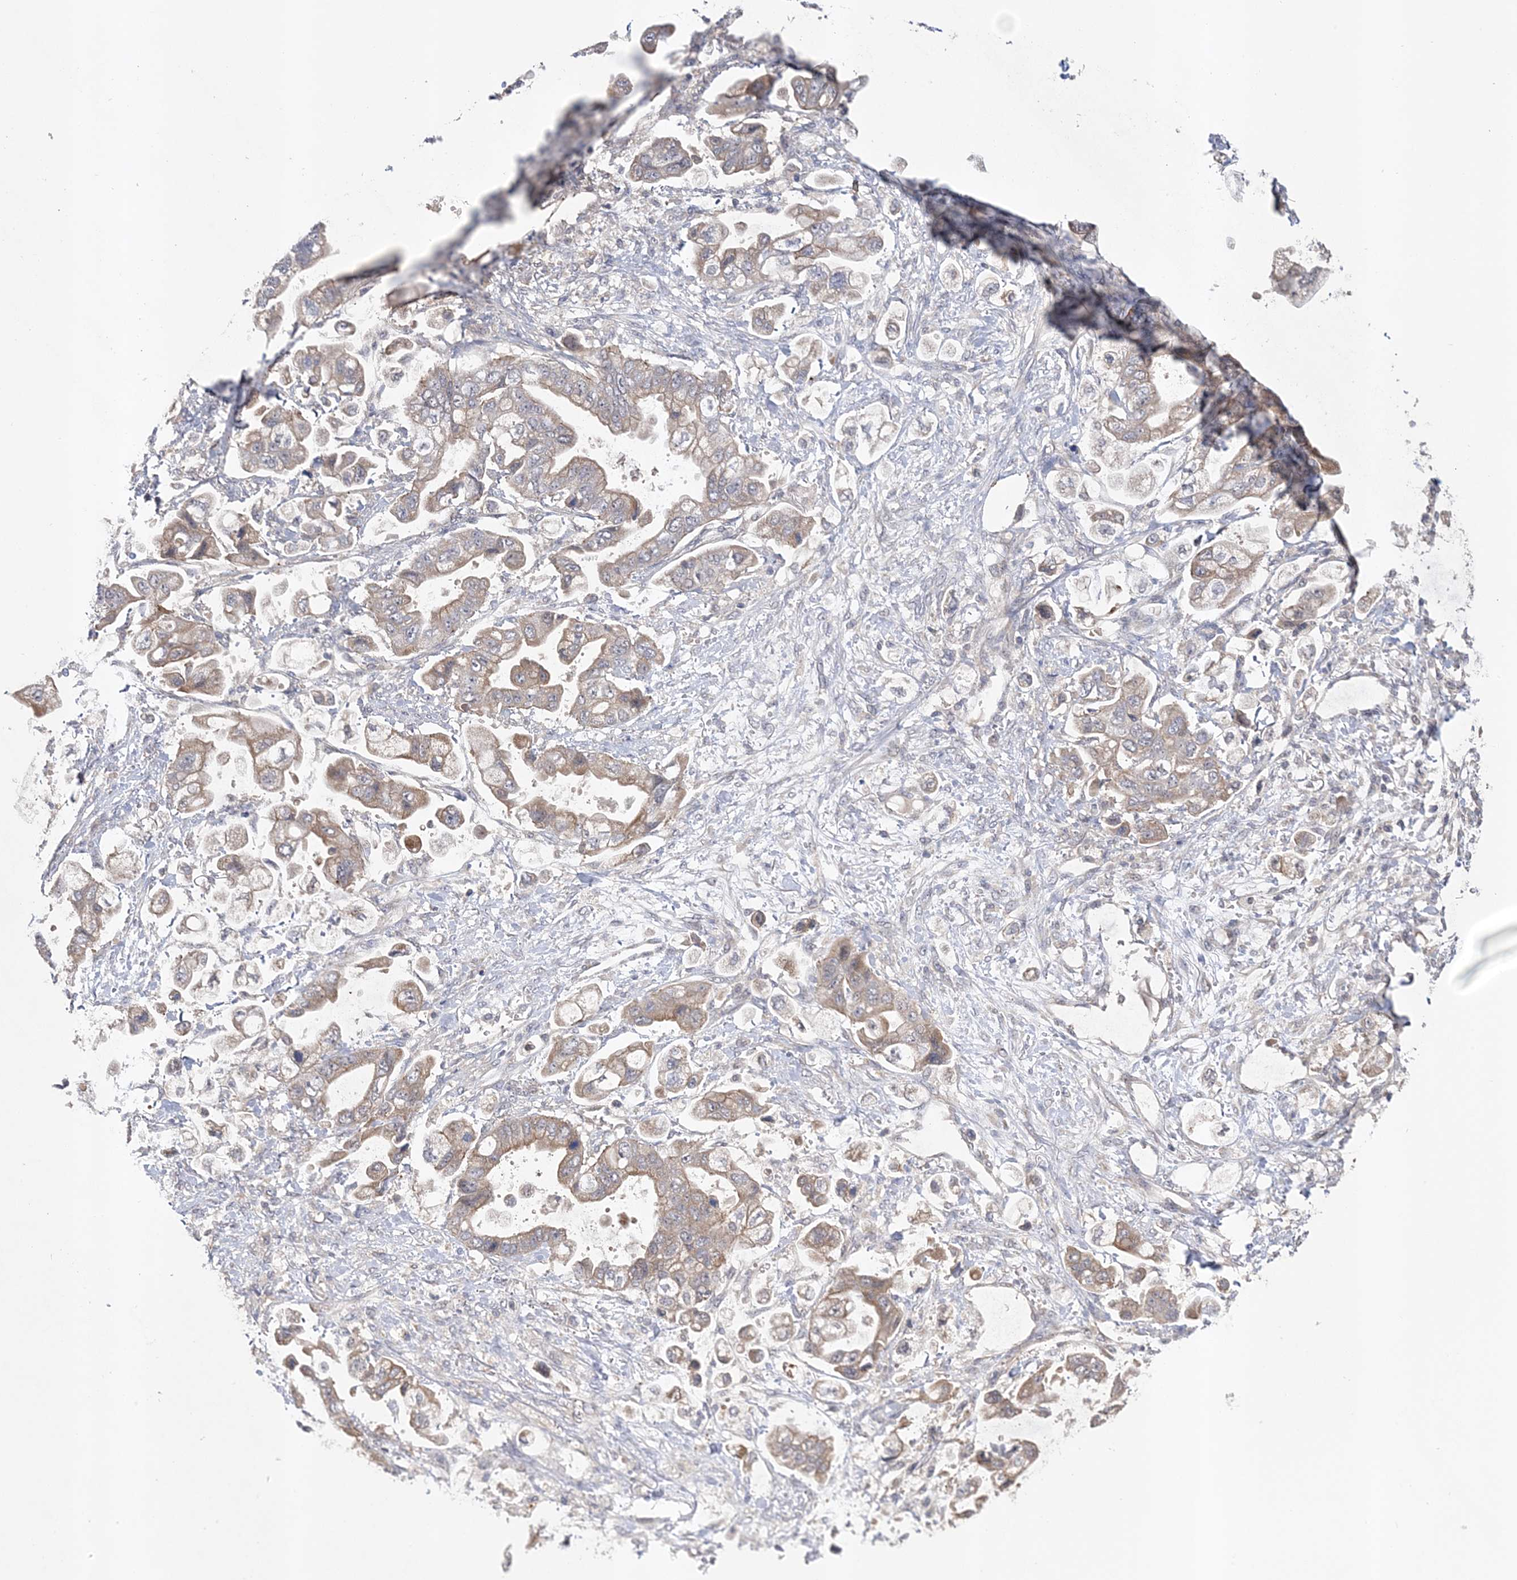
{"staining": {"intensity": "moderate", "quantity": ">75%", "location": "cytoplasmic/membranous"}, "tissue": "stomach cancer", "cell_type": "Tumor cells", "image_type": "cancer", "snomed": [{"axis": "morphology", "description": "Adenocarcinoma, NOS"}, {"axis": "topography", "description": "Stomach"}], "caption": "This is a photomicrograph of immunohistochemistry (IHC) staining of stomach cancer, which shows moderate positivity in the cytoplasmic/membranous of tumor cells.", "gene": "MMADHC", "patient": {"sex": "male", "age": 62}}